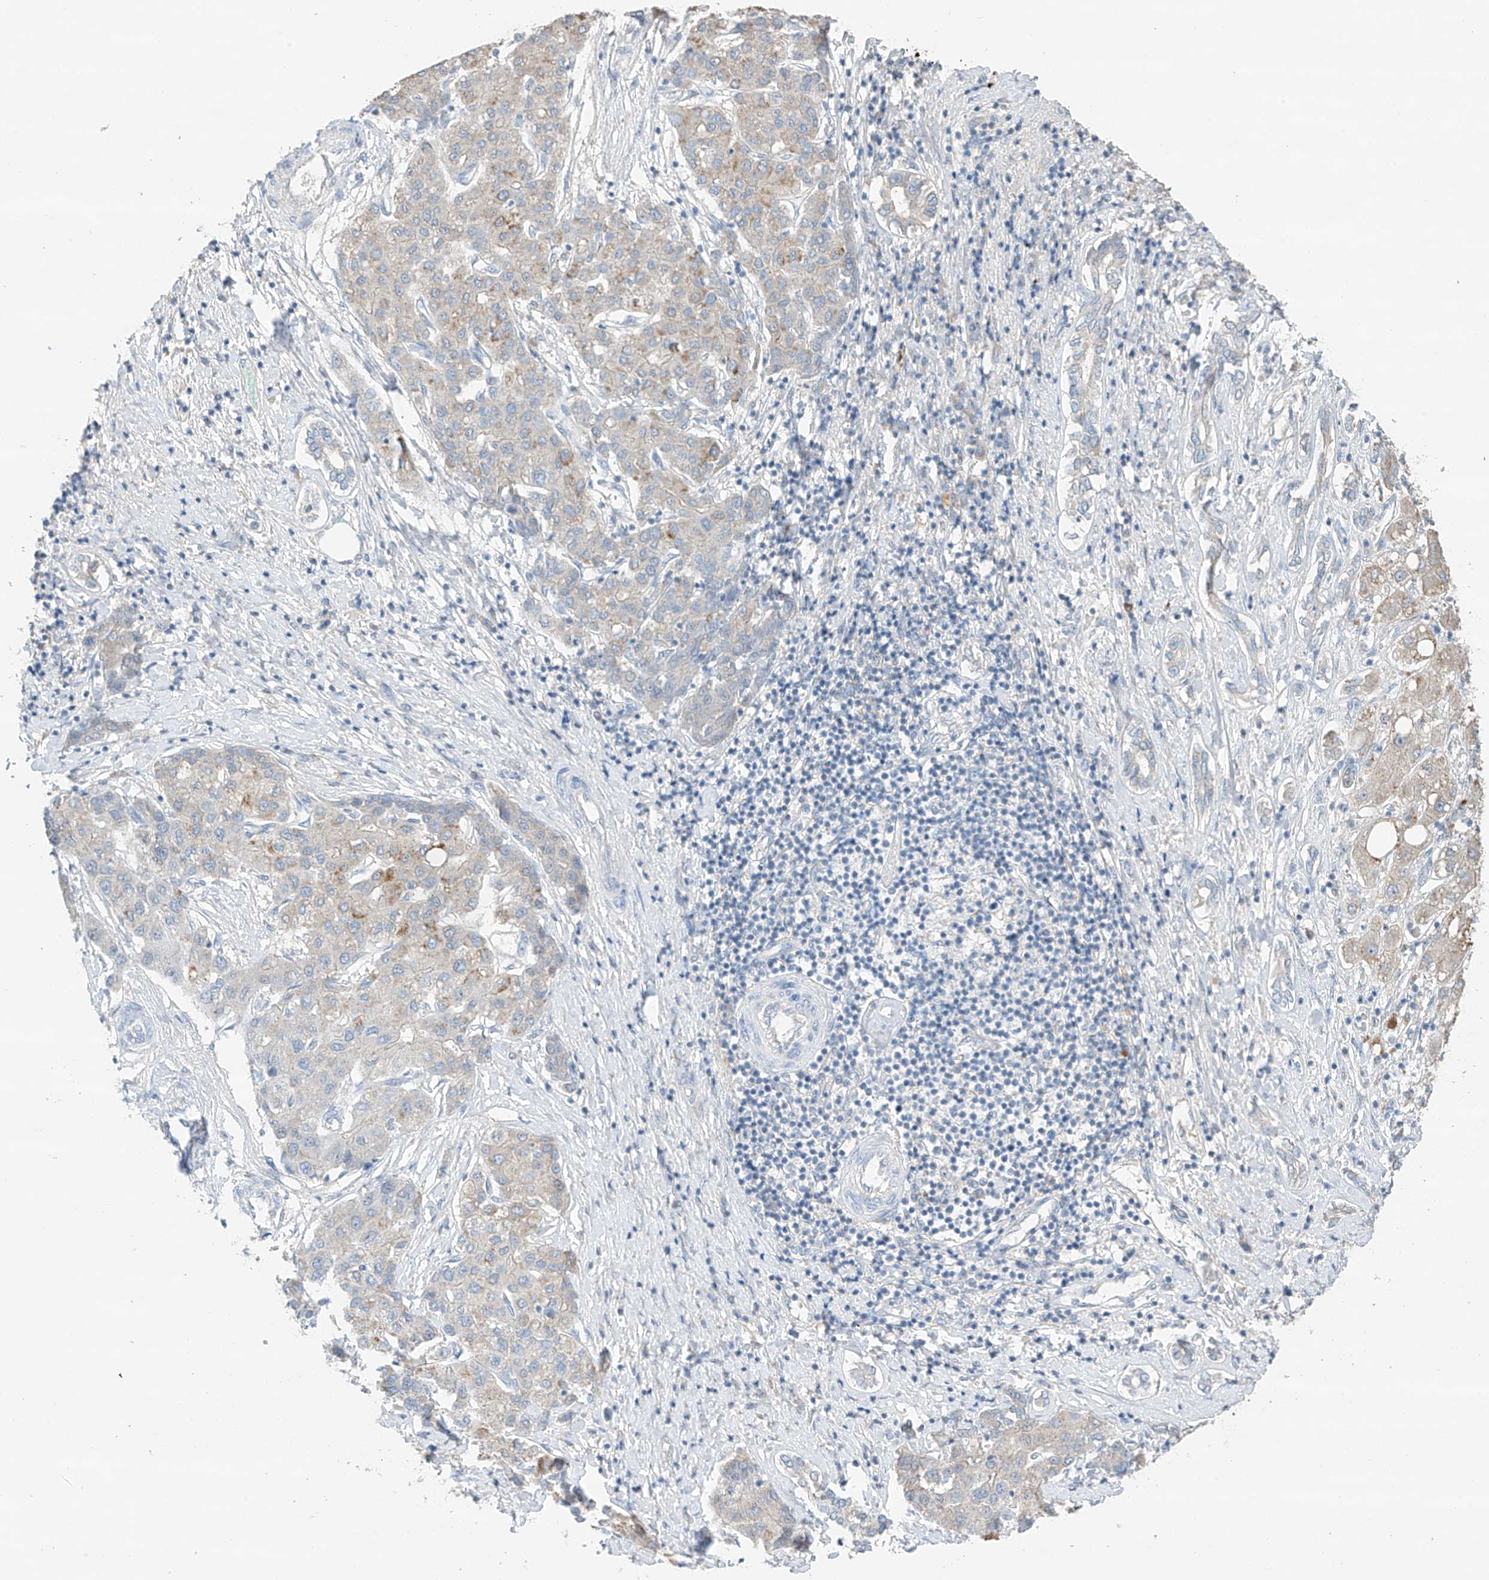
{"staining": {"intensity": "moderate", "quantity": "25%-75%", "location": "cytoplasmic/membranous"}, "tissue": "liver cancer", "cell_type": "Tumor cells", "image_type": "cancer", "snomed": [{"axis": "morphology", "description": "Carcinoma, Hepatocellular, NOS"}, {"axis": "topography", "description": "Liver"}], "caption": "Liver hepatocellular carcinoma stained with a protein marker displays moderate staining in tumor cells.", "gene": "CAPN13", "patient": {"sex": "male", "age": 65}}